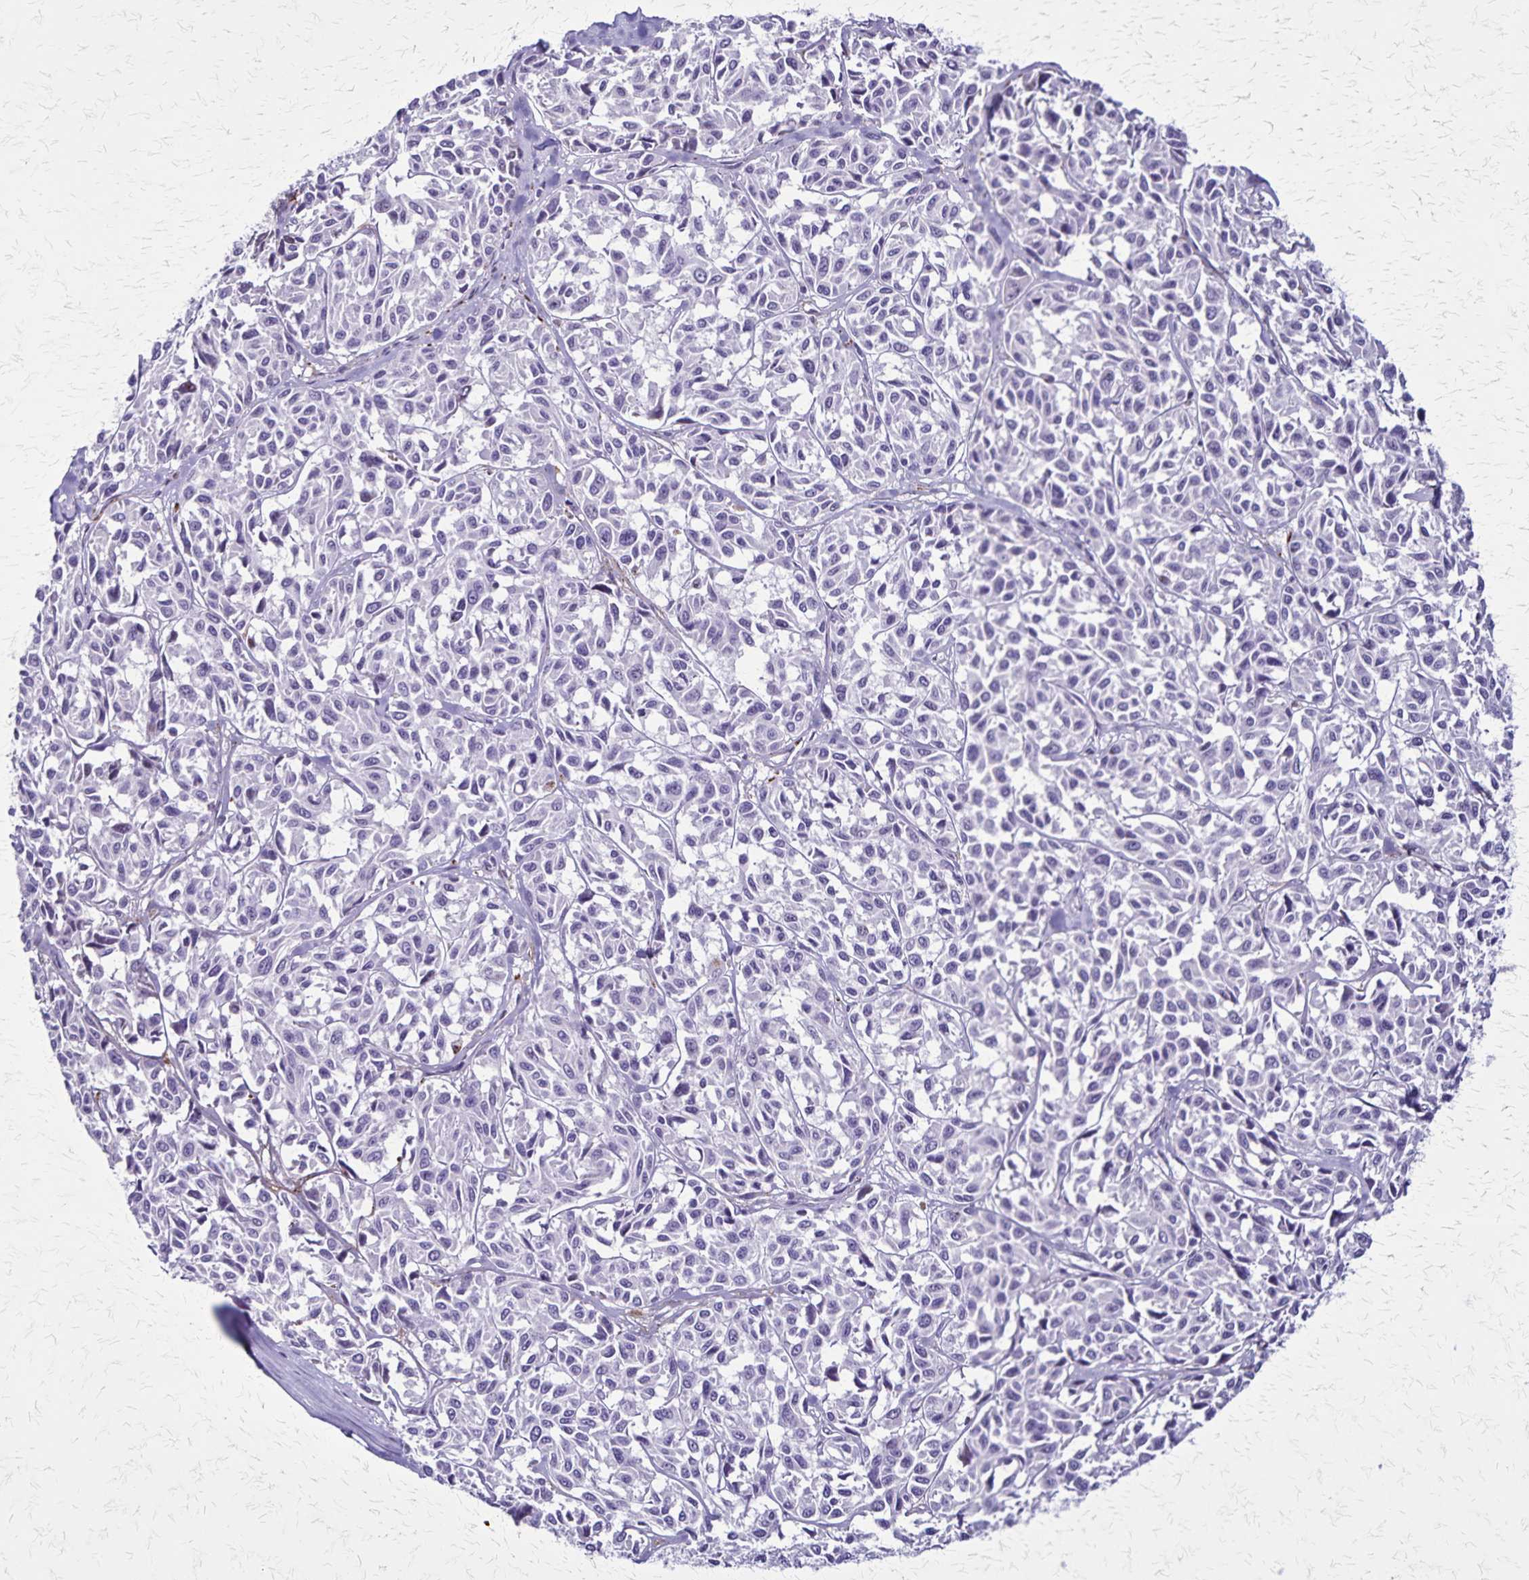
{"staining": {"intensity": "negative", "quantity": "none", "location": "none"}, "tissue": "melanoma", "cell_type": "Tumor cells", "image_type": "cancer", "snomed": [{"axis": "morphology", "description": "Malignant melanoma, NOS"}, {"axis": "topography", "description": "Skin"}], "caption": "Malignant melanoma was stained to show a protein in brown. There is no significant expression in tumor cells.", "gene": "OR51B5", "patient": {"sex": "female", "age": 66}}